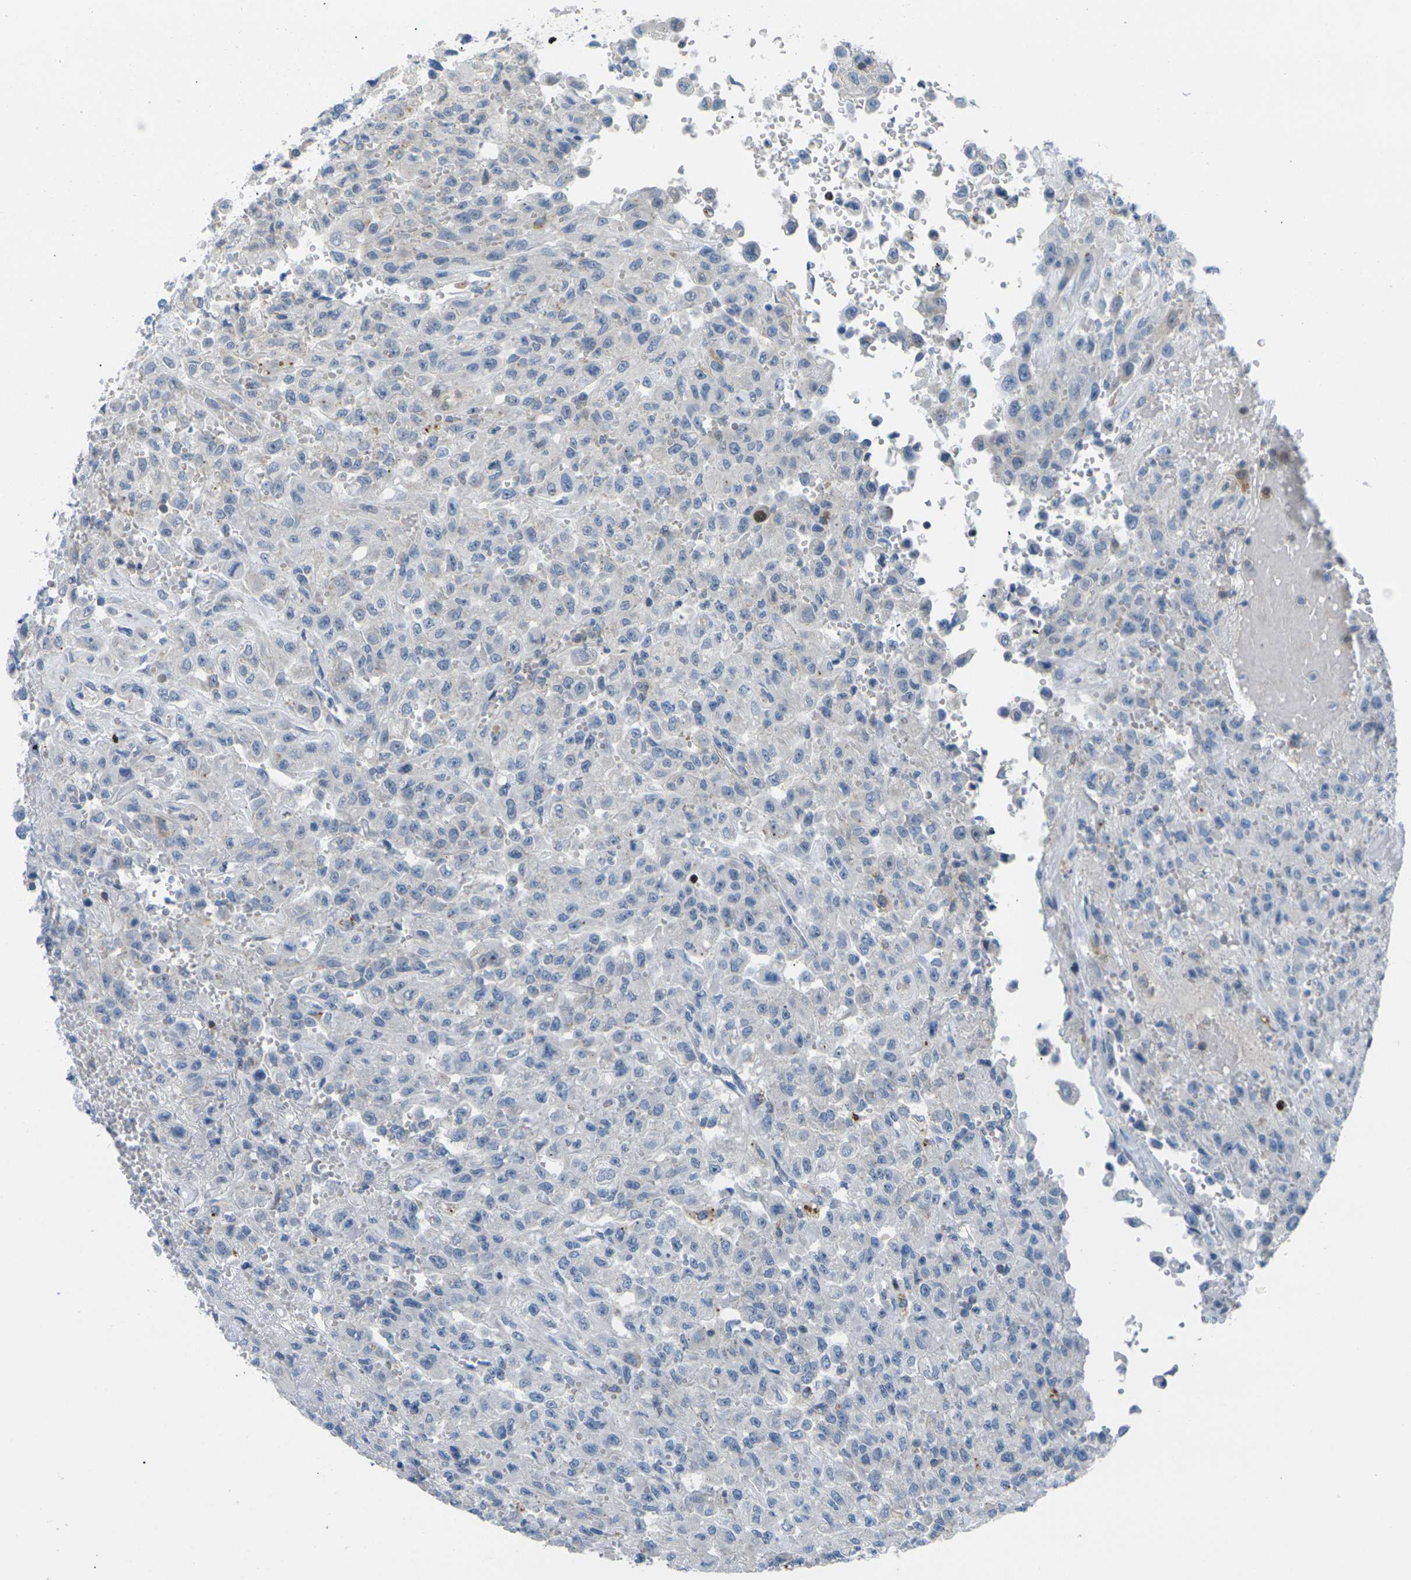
{"staining": {"intensity": "moderate", "quantity": "<25%", "location": "cytoplasmic/membranous,nuclear"}, "tissue": "urothelial cancer", "cell_type": "Tumor cells", "image_type": "cancer", "snomed": [{"axis": "morphology", "description": "Urothelial carcinoma, High grade"}, {"axis": "topography", "description": "Urinary bladder"}], "caption": "Moderate cytoplasmic/membranous and nuclear staining is seen in approximately <25% of tumor cells in high-grade urothelial carcinoma. The staining was performed using DAB (3,3'-diaminobenzidine), with brown indicating positive protein expression. Nuclei are stained blue with hematoxylin.", "gene": "RPS6KA3", "patient": {"sex": "male", "age": 46}}